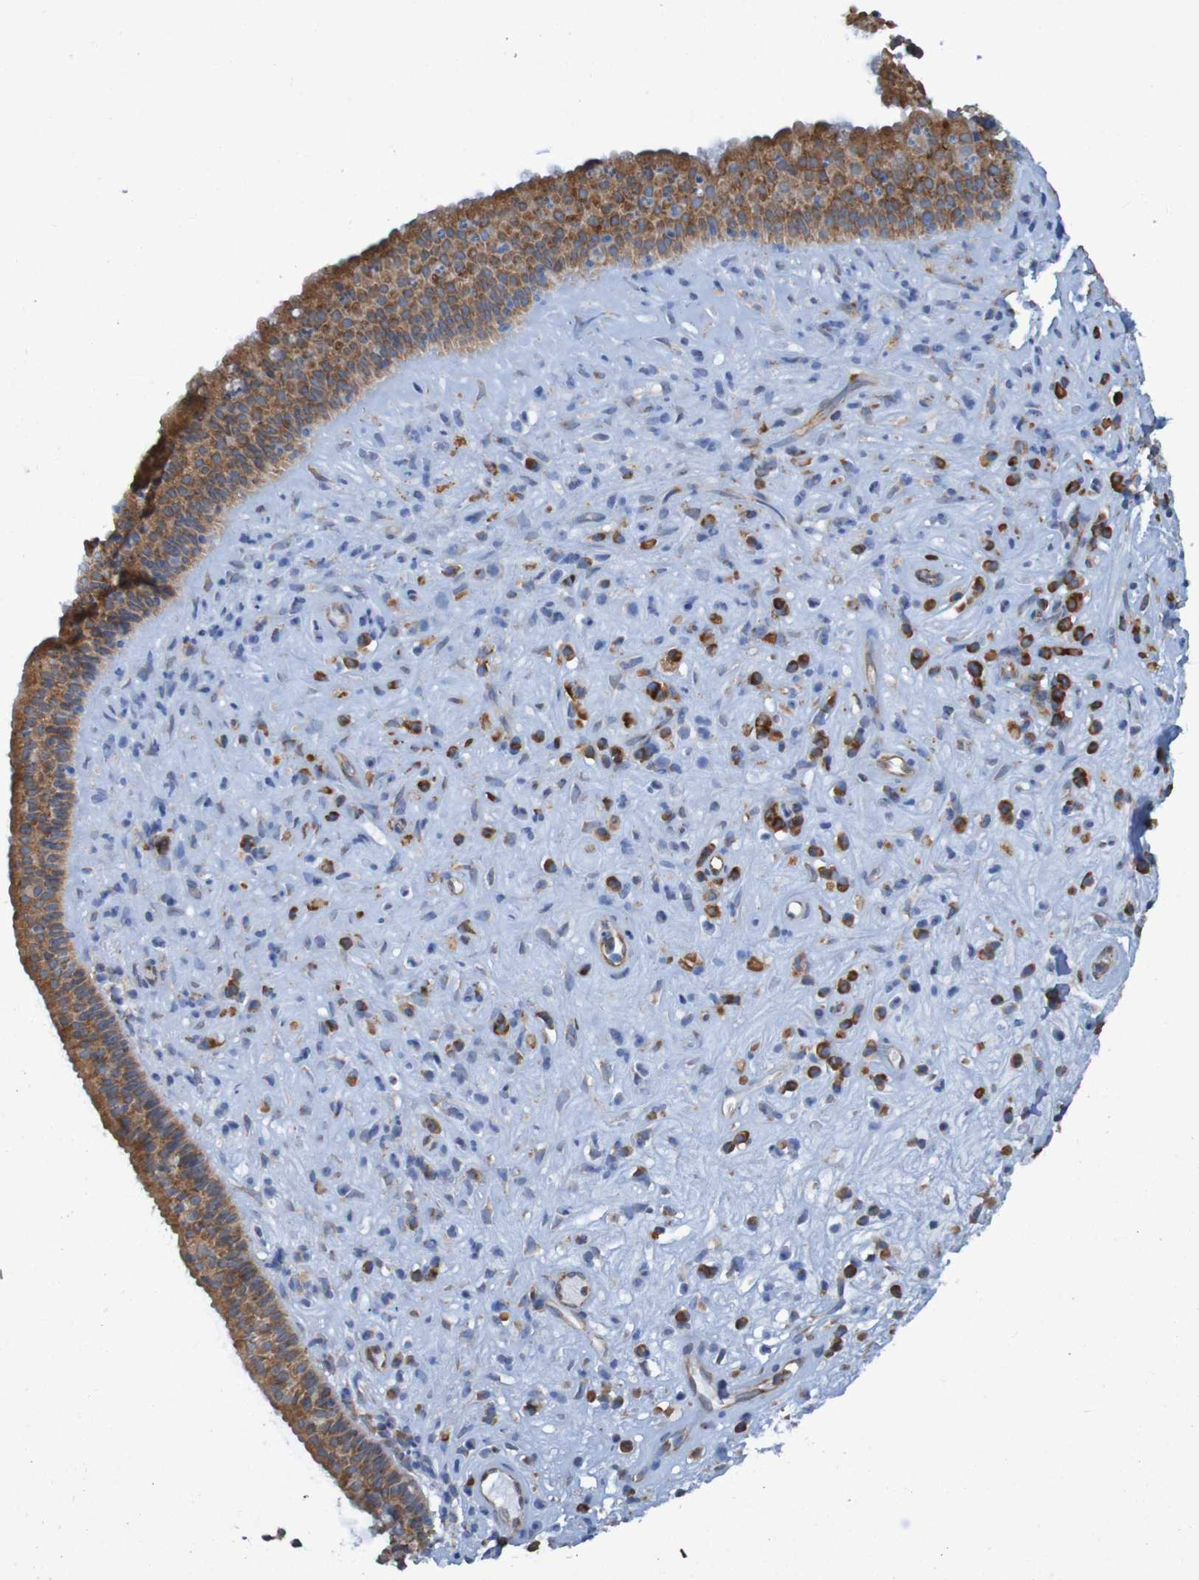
{"staining": {"intensity": "strong", "quantity": ">75%", "location": "cytoplasmic/membranous"}, "tissue": "nasopharynx", "cell_type": "Respiratory epithelial cells", "image_type": "normal", "snomed": [{"axis": "morphology", "description": "Normal tissue, NOS"}, {"axis": "topography", "description": "Nasopharynx"}], "caption": "A photomicrograph of human nasopharynx stained for a protein displays strong cytoplasmic/membranous brown staining in respiratory epithelial cells.", "gene": "RPL10L", "patient": {"sex": "female", "age": 51}}